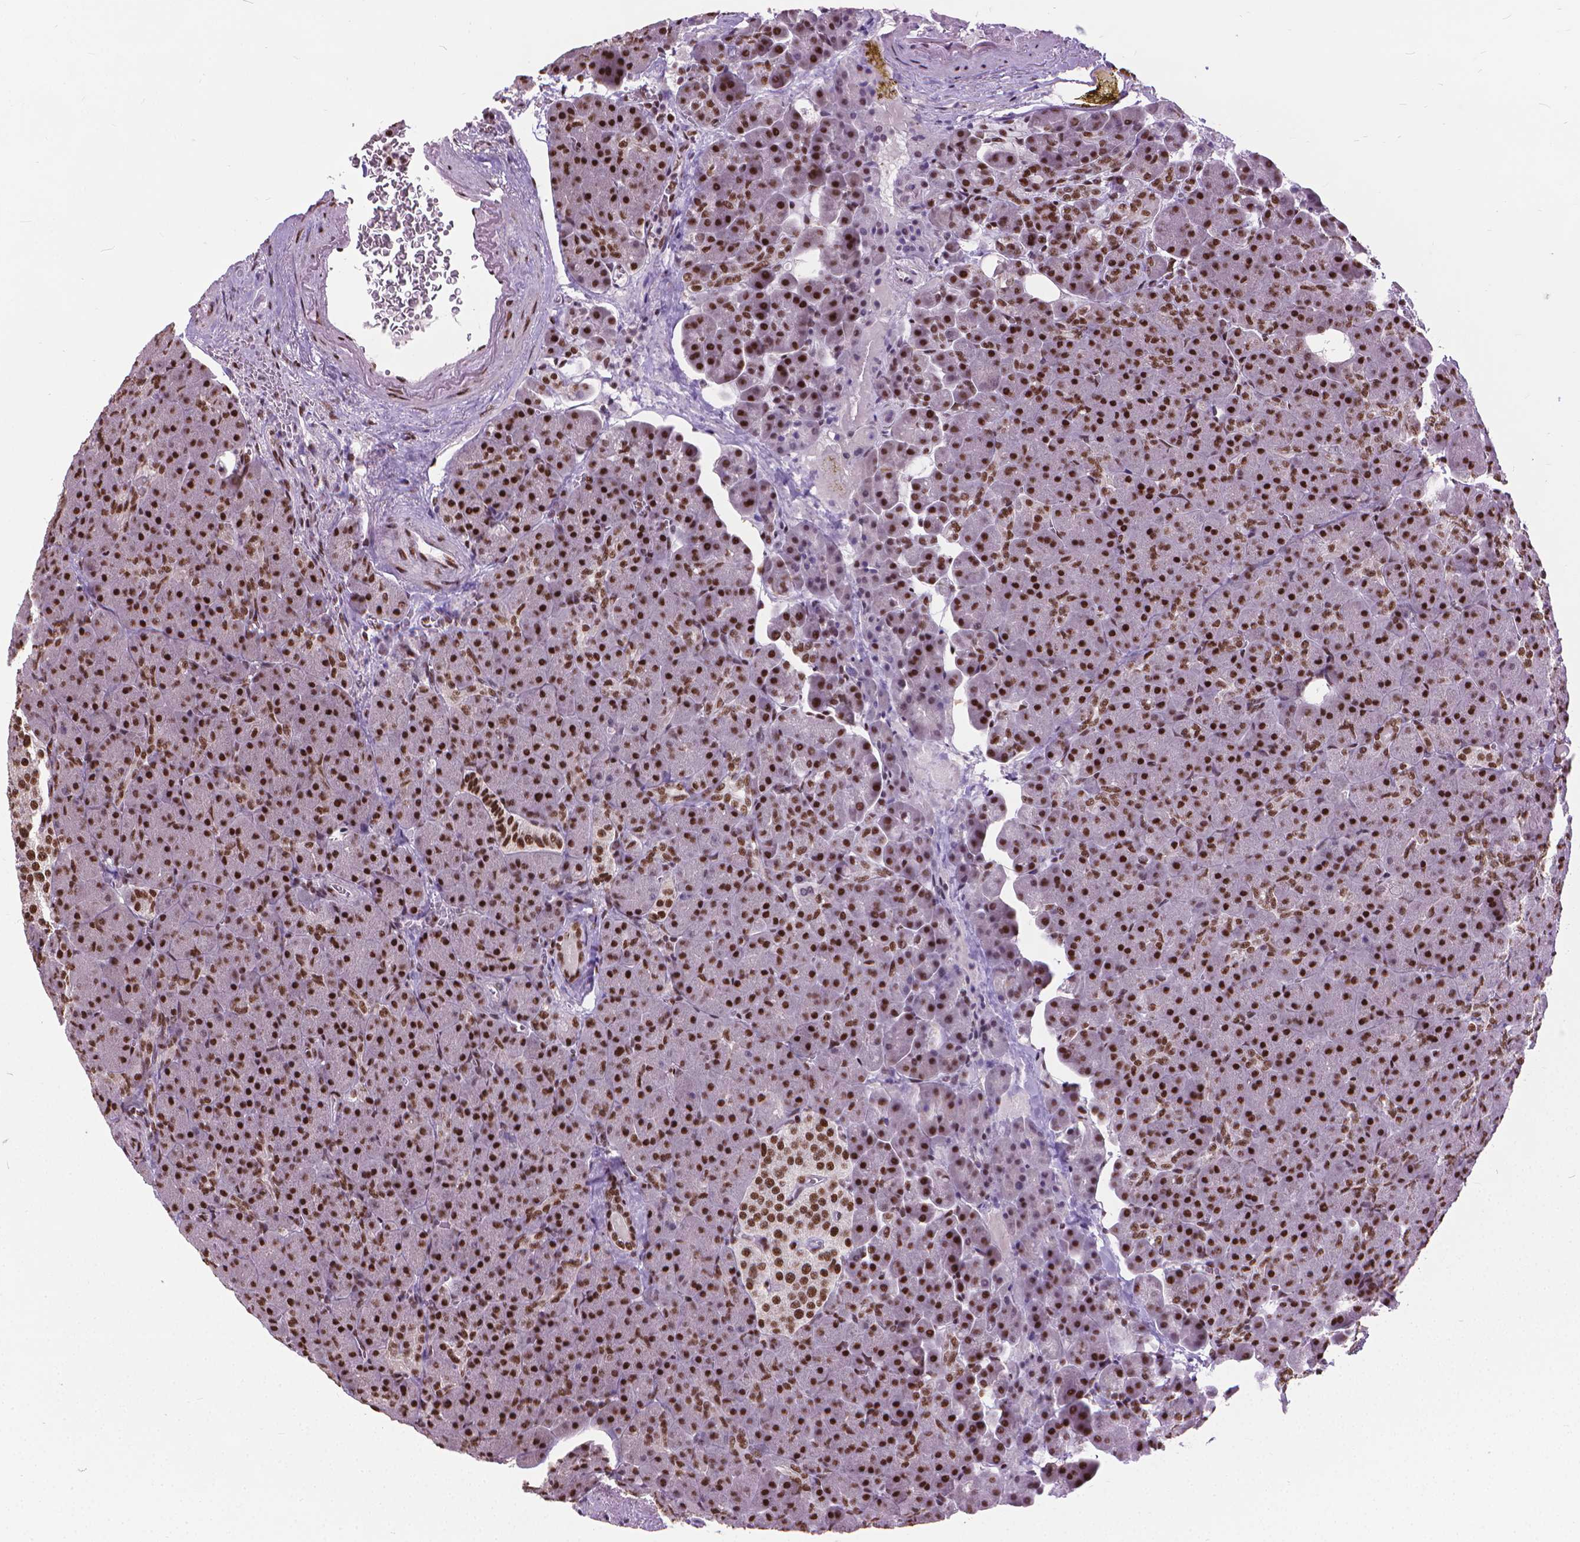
{"staining": {"intensity": "strong", "quantity": ">75%", "location": "nuclear"}, "tissue": "pancreas", "cell_type": "Exocrine glandular cells", "image_type": "normal", "snomed": [{"axis": "morphology", "description": "Normal tissue, NOS"}, {"axis": "topography", "description": "Pancreas"}], "caption": "A photomicrograph of pancreas stained for a protein reveals strong nuclear brown staining in exocrine glandular cells.", "gene": "AKAP8", "patient": {"sex": "female", "age": 74}}